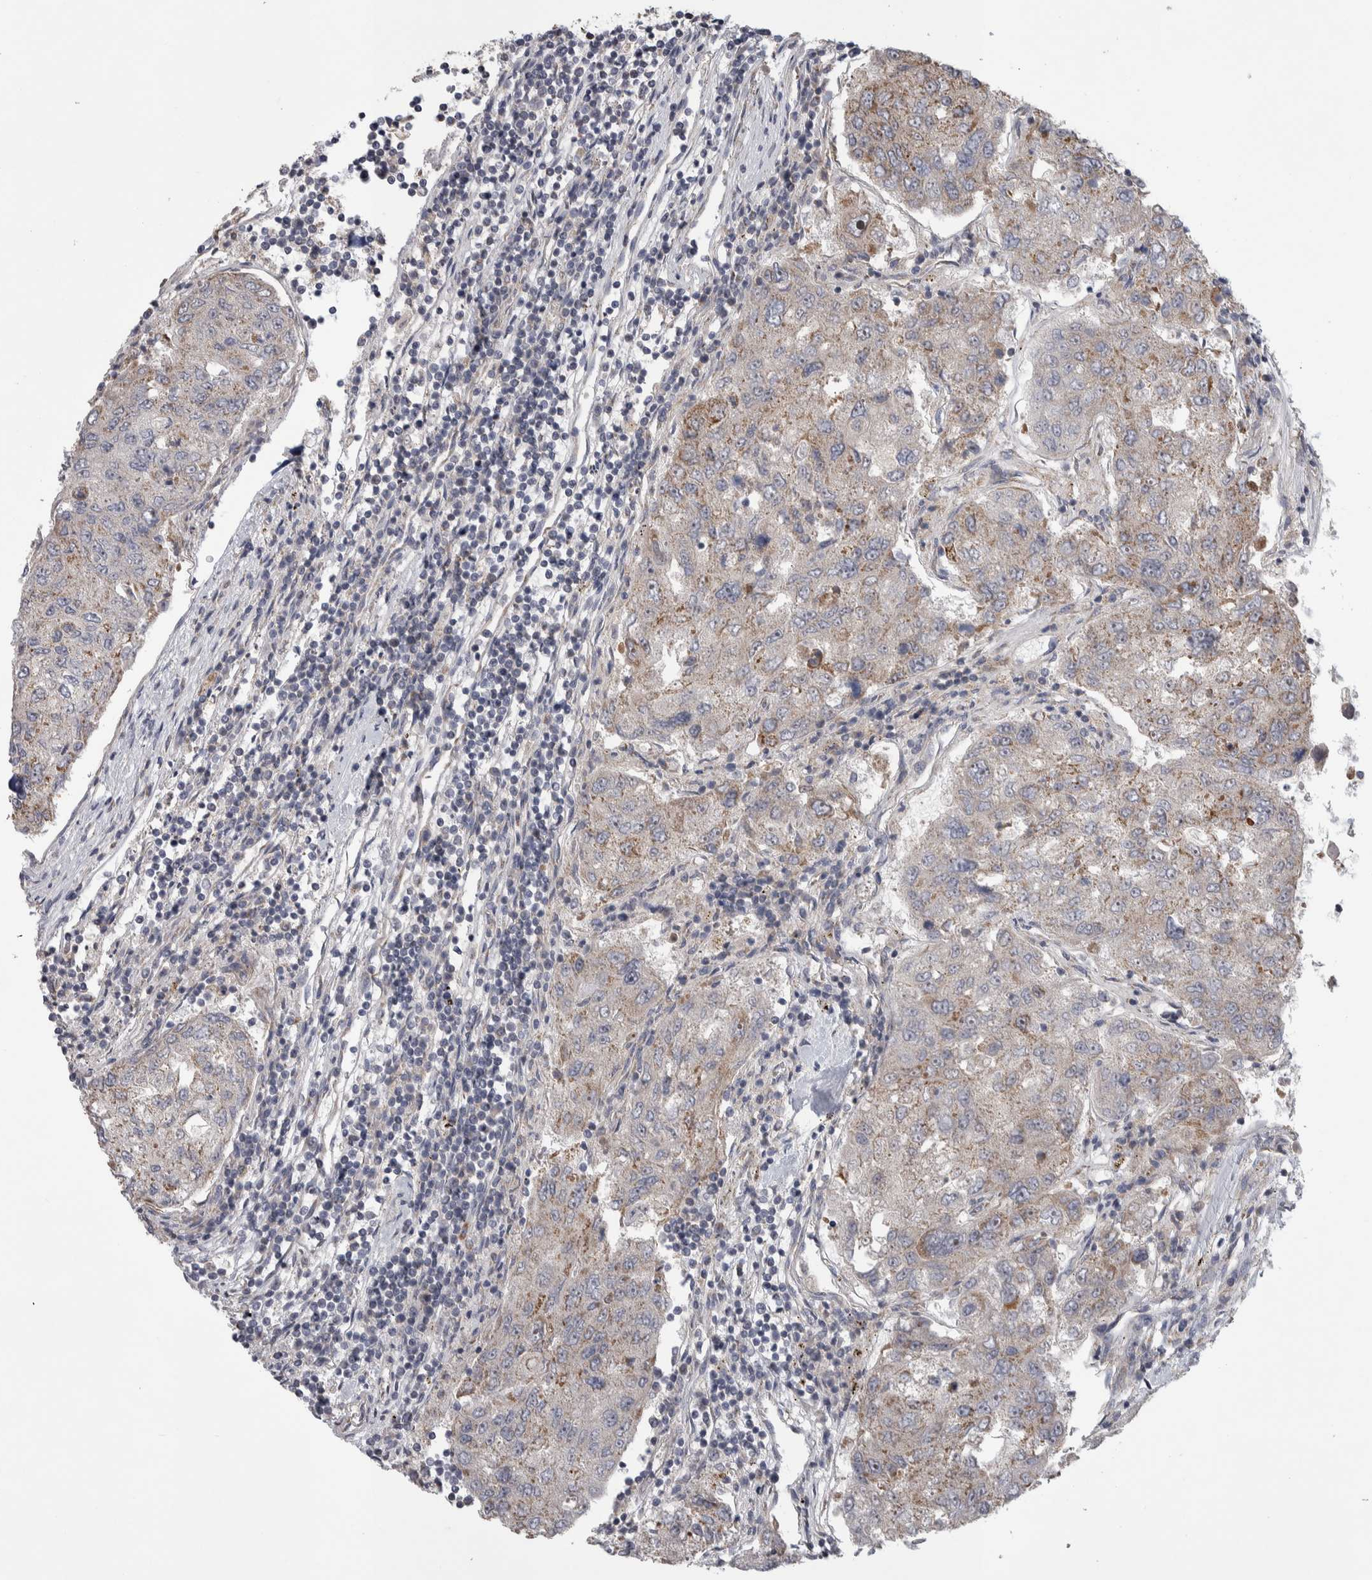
{"staining": {"intensity": "moderate", "quantity": "<25%", "location": "cytoplasmic/membranous,nuclear"}, "tissue": "urothelial cancer", "cell_type": "Tumor cells", "image_type": "cancer", "snomed": [{"axis": "morphology", "description": "Urothelial carcinoma, High grade"}, {"axis": "topography", "description": "Lymph node"}, {"axis": "topography", "description": "Urinary bladder"}], "caption": "Moderate cytoplasmic/membranous and nuclear protein positivity is present in about <25% of tumor cells in urothelial carcinoma (high-grade). Nuclei are stained in blue.", "gene": "SCO1", "patient": {"sex": "male", "age": 51}}